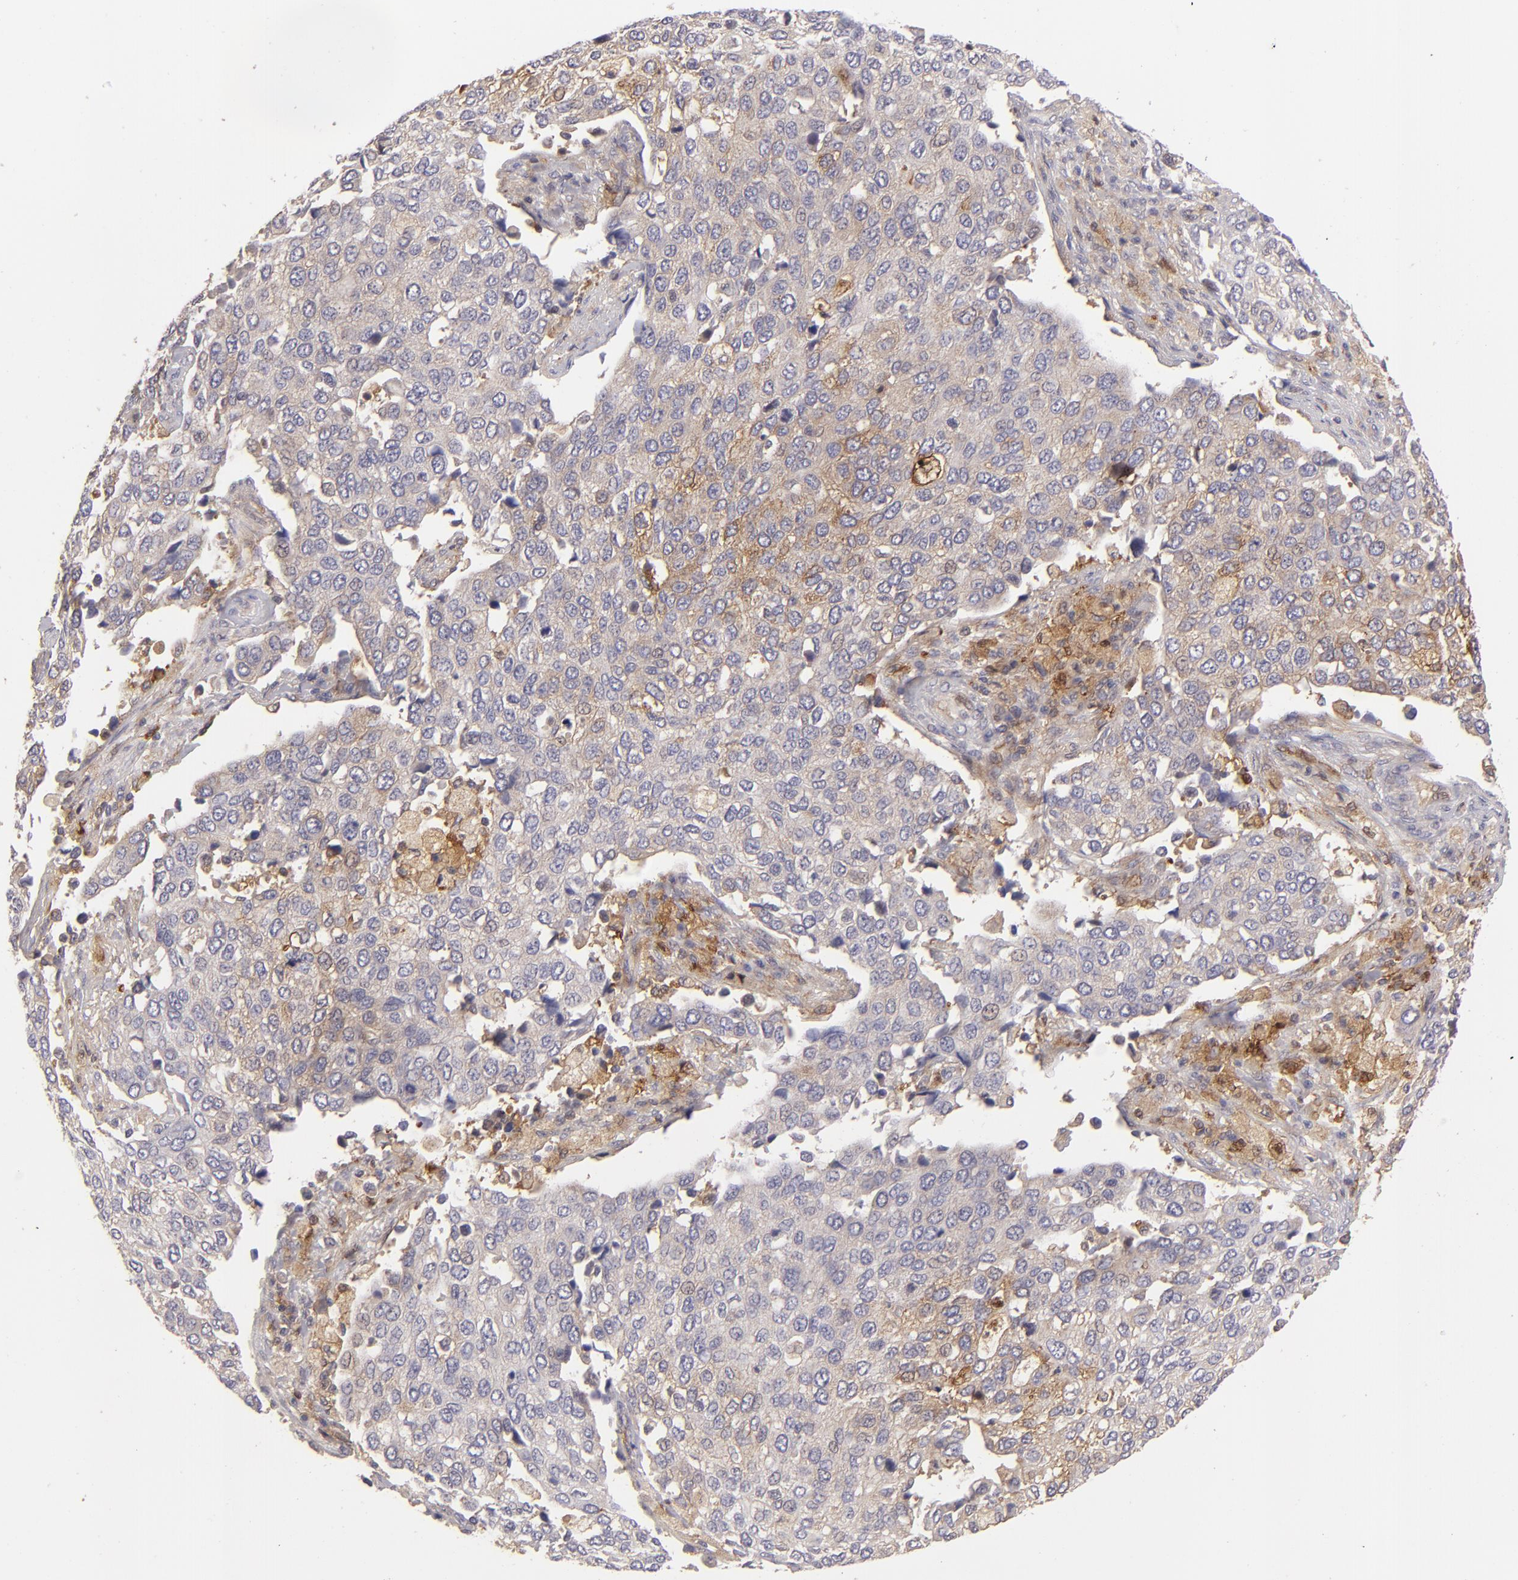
{"staining": {"intensity": "moderate", "quantity": ">75%", "location": "cytoplasmic/membranous"}, "tissue": "cervical cancer", "cell_type": "Tumor cells", "image_type": "cancer", "snomed": [{"axis": "morphology", "description": "Squamous cell carcinoma, NOS"}, {"axis": "topography", "description": "Cervix"}], "caption": "Moderate cytoplasmic/membranous positivity for a protein is appreciated in about >75% of tumor cells of cervical cancer using immunohistochemistry.", "gene": "MMP10", "patient": {"sex": "female", "age": 54}}